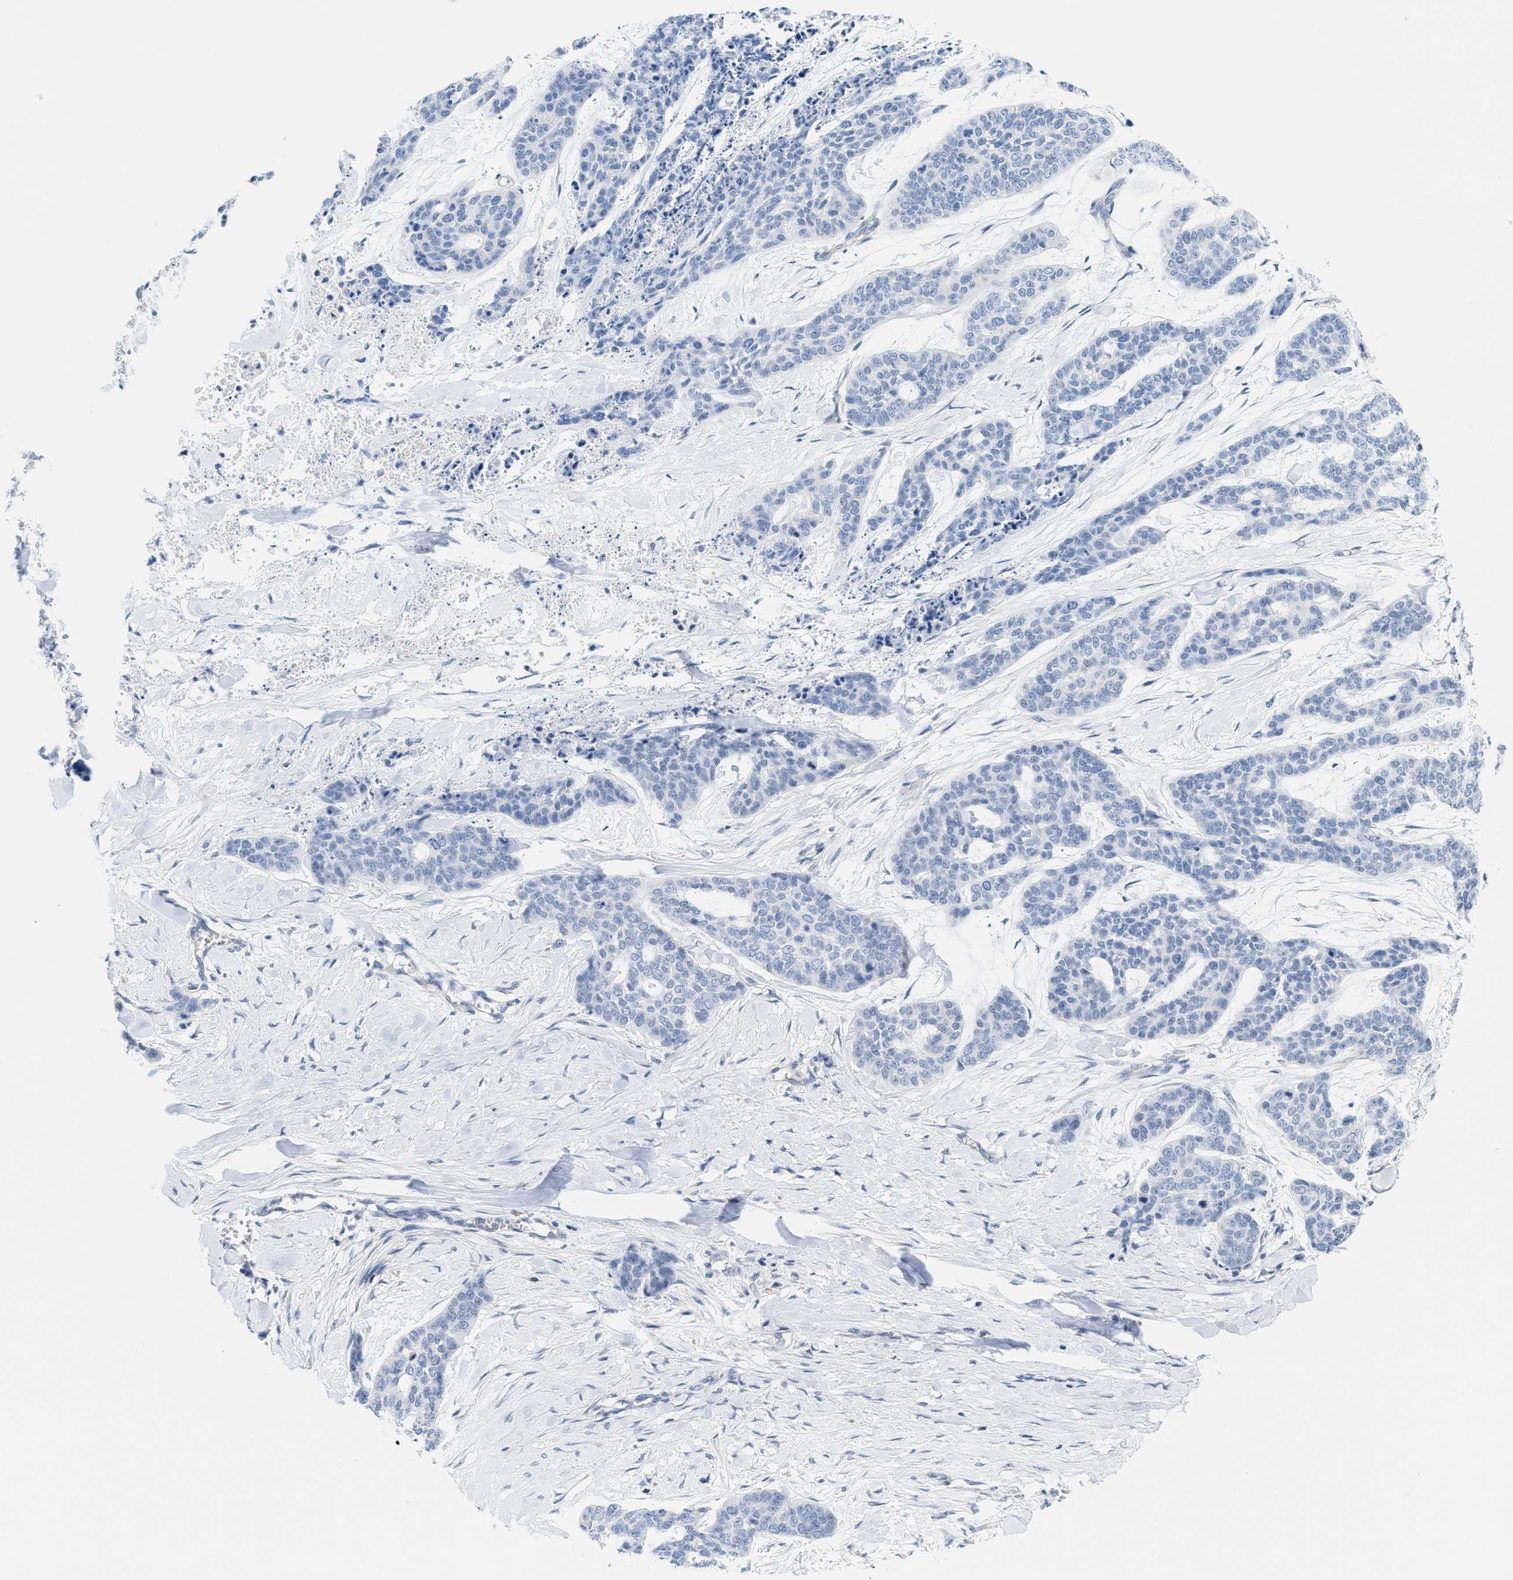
{"staining": {"intensity": "negative", "quantity": "none", "location": "none"}, "tissue": "skin cancer", "cell_type": "Tumor cells", "image_type": "cancer", "snomed": [{"axis": "morphology", "description": "Basal cell carcinoma"}, {"axis": "topography", "description": "Skin"}], "caption": "There is no significant staining in tumor cells of skin cancer (basal cell carcinoma). (Brightfield microscopy of DAB (3,3'-diaminobenzidine) immunohistochemistry at high magnification).", "gene": "IL16", "patient": {"sex": "female", "age": 64}}